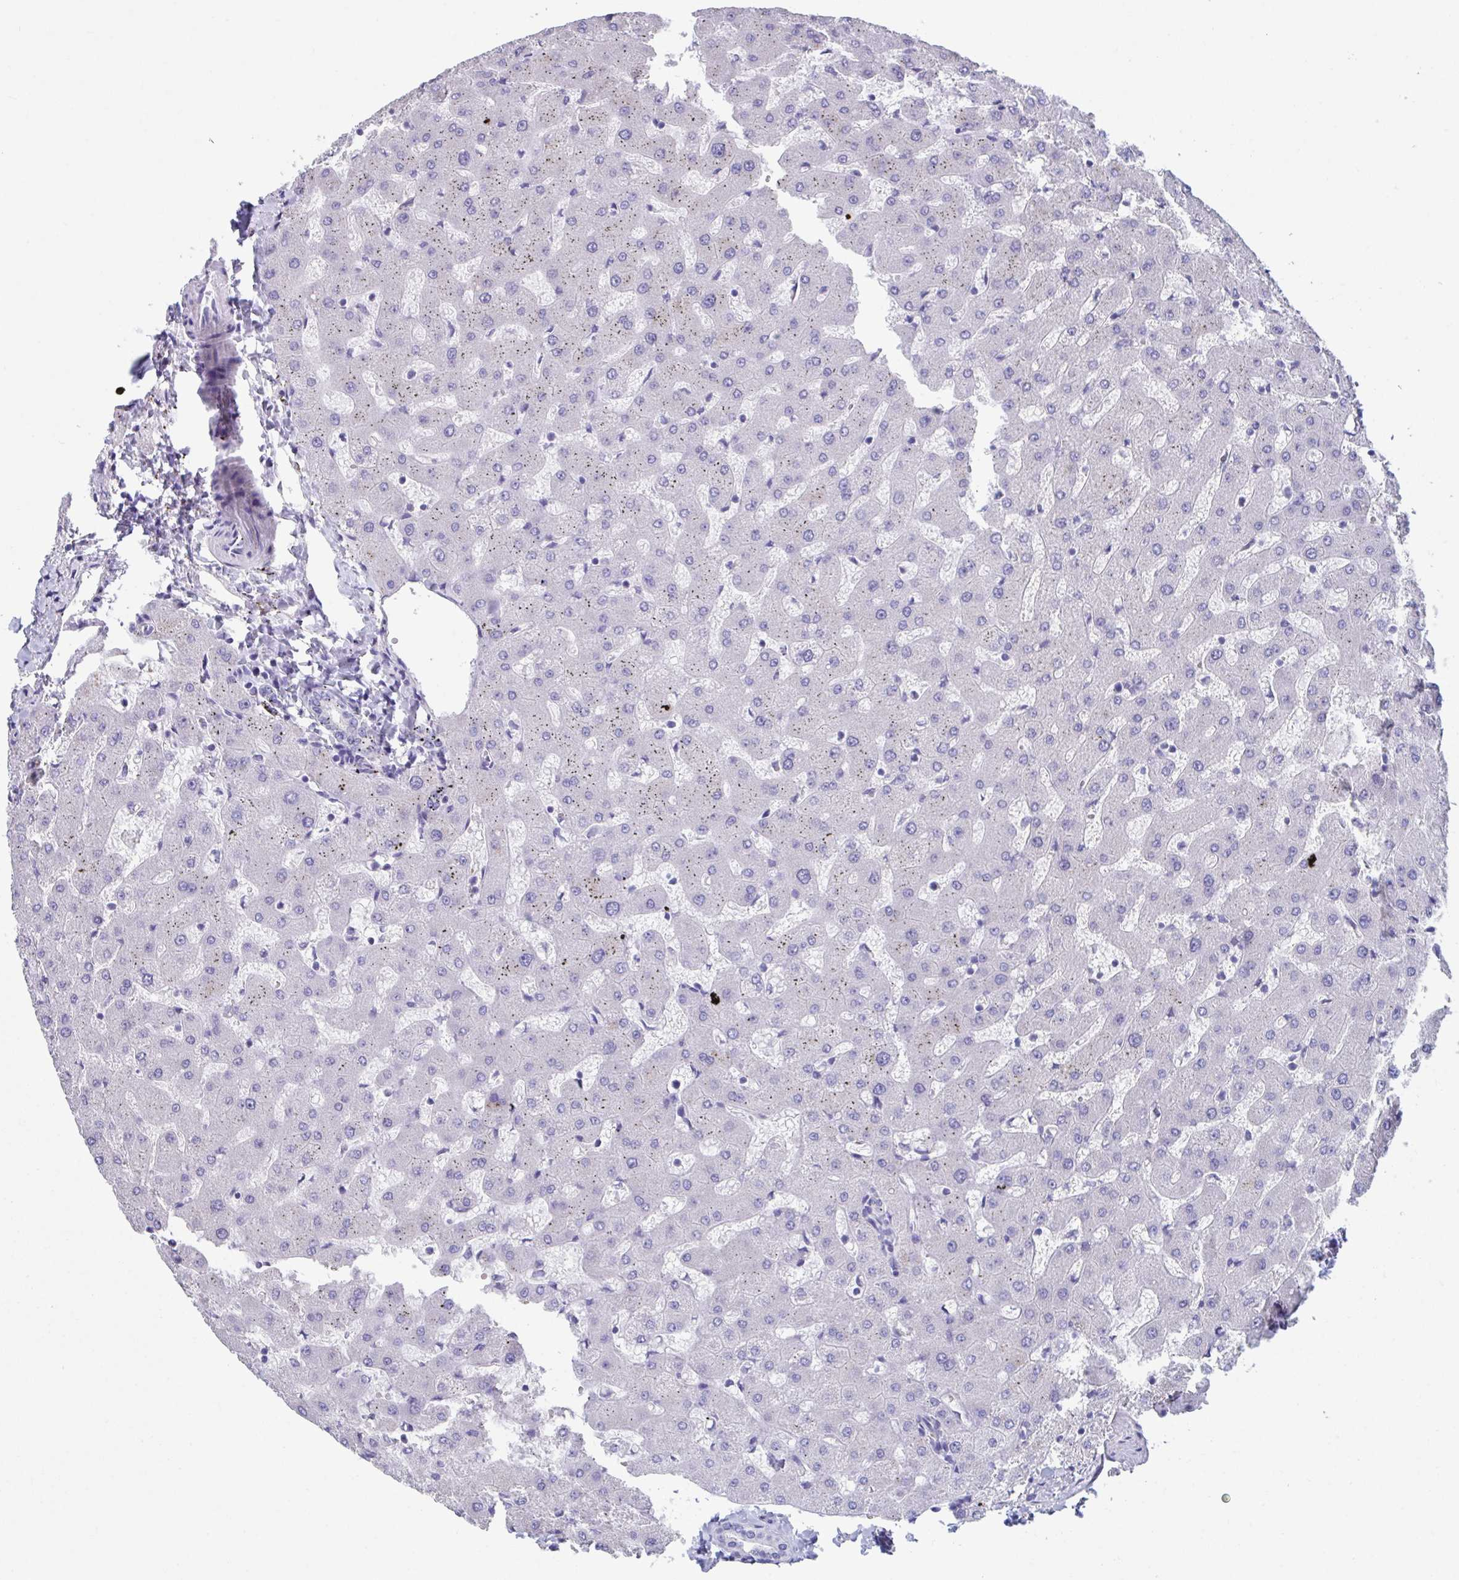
{"staining": {"intensity": "negative", "quantity": "none", "location": "none"}, "tissue": "liver", "cell_type": "Cholangiocytes", "image_type": "normal", "snomed": [{"axis": "morphology", "description": "Normal tissue, NOS"}, {"axis": "topography", "description": "Liver"}], "caption": "This is an immunohistochemistry (IHC) micrograph of normal liver. There is no staining in cholangiocytes.", "gene": "GPR162", "patient": {"sex": "female", "age": 63}}